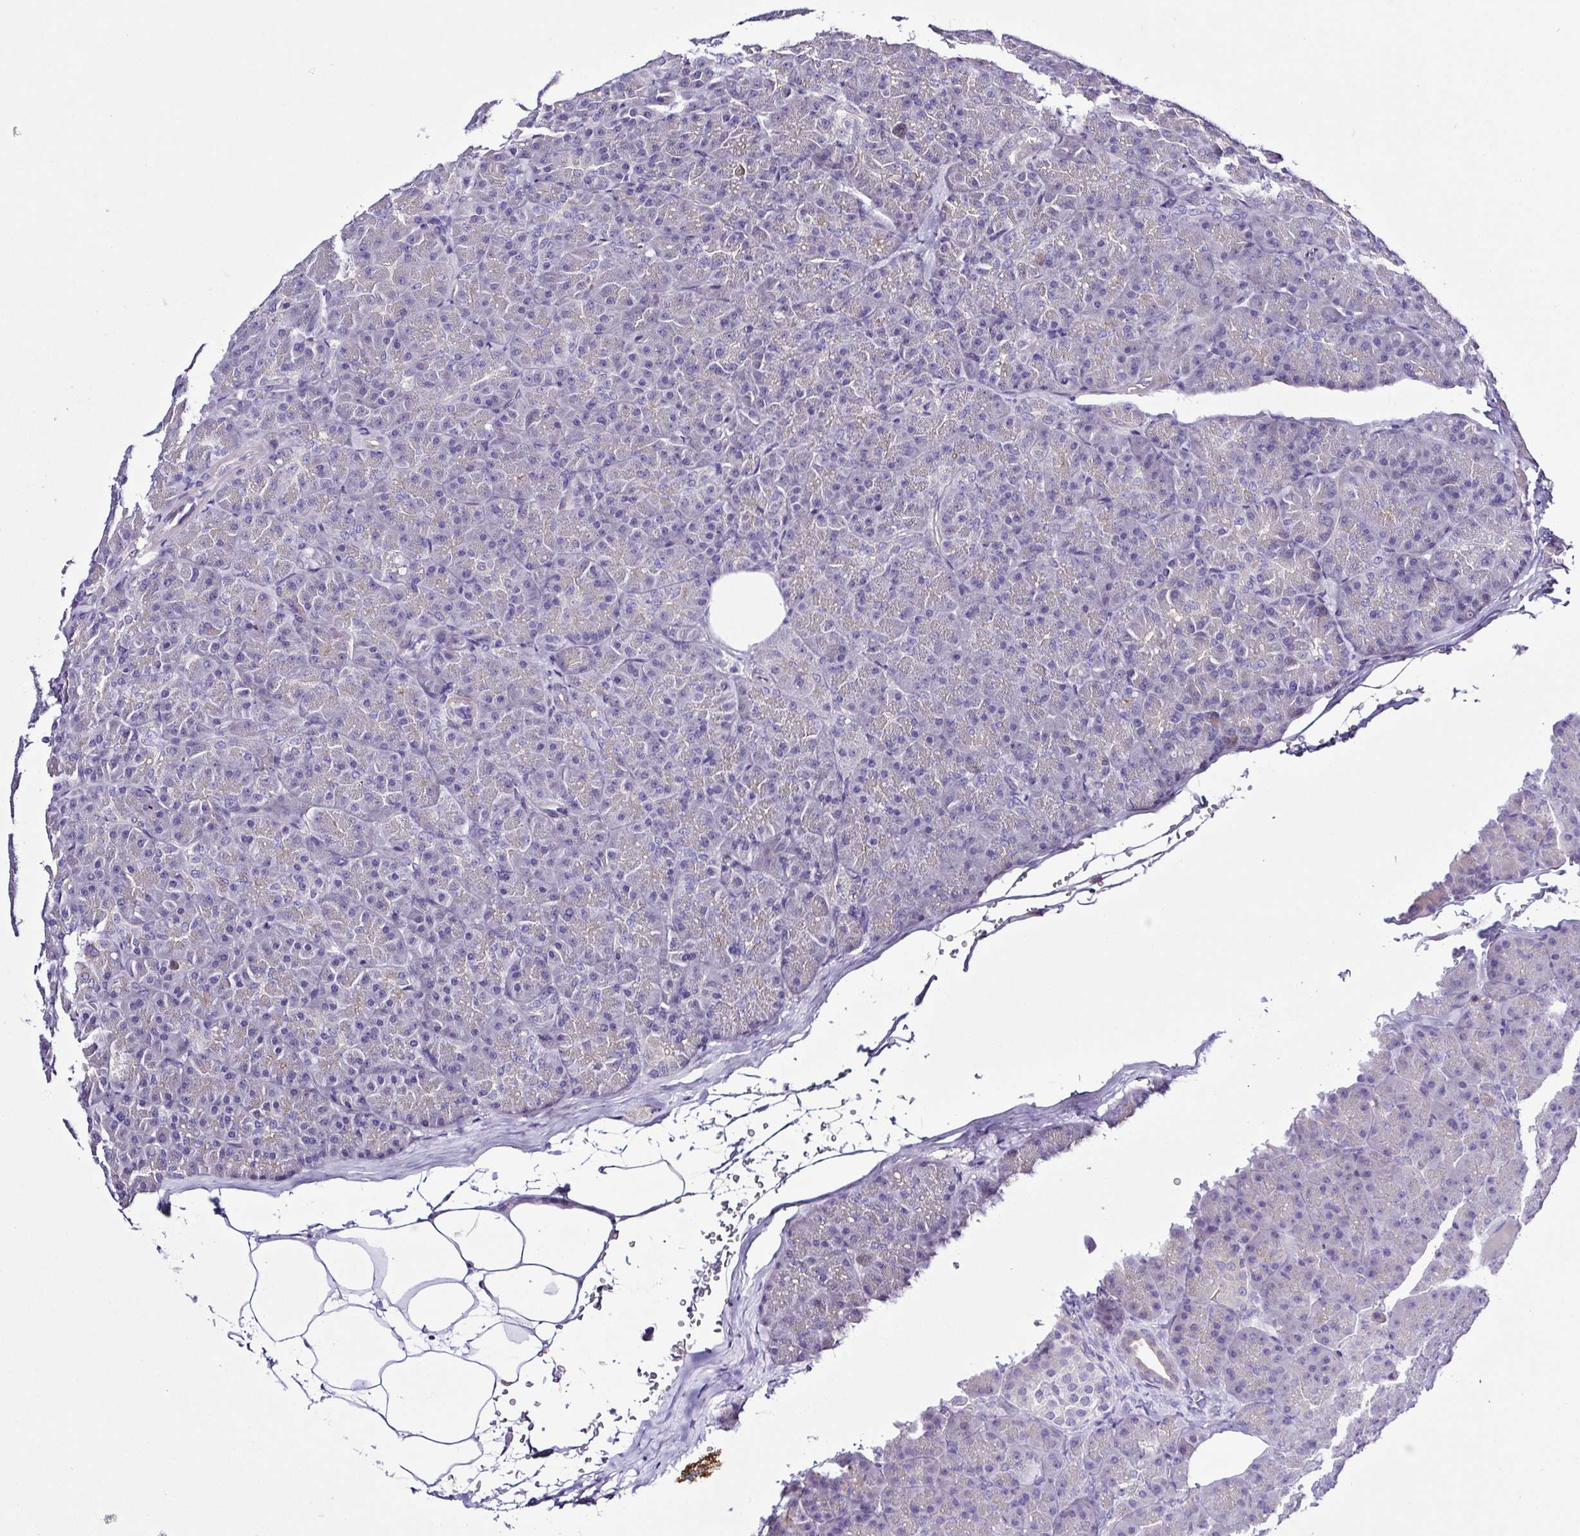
{"staining": {"intensity": "weak", "quantity": "<25%", "location": "cytoplasmic/membranous"}, "tissue": "pancreas", "cell_type": "Exocrine glandular cells", "image_type": "normal", "snomed": [{"axis": "morphology", "description": "Normal tissue, NOS"}, {"axis": "topography", "description": "Pancreas"}], "caption": "This is an IHC histopathology image of benign pancreas. There is no staining in exocrine glandular cells.", "gene": "GABBR2", "patient": {"sex": "male", "age": 57}}